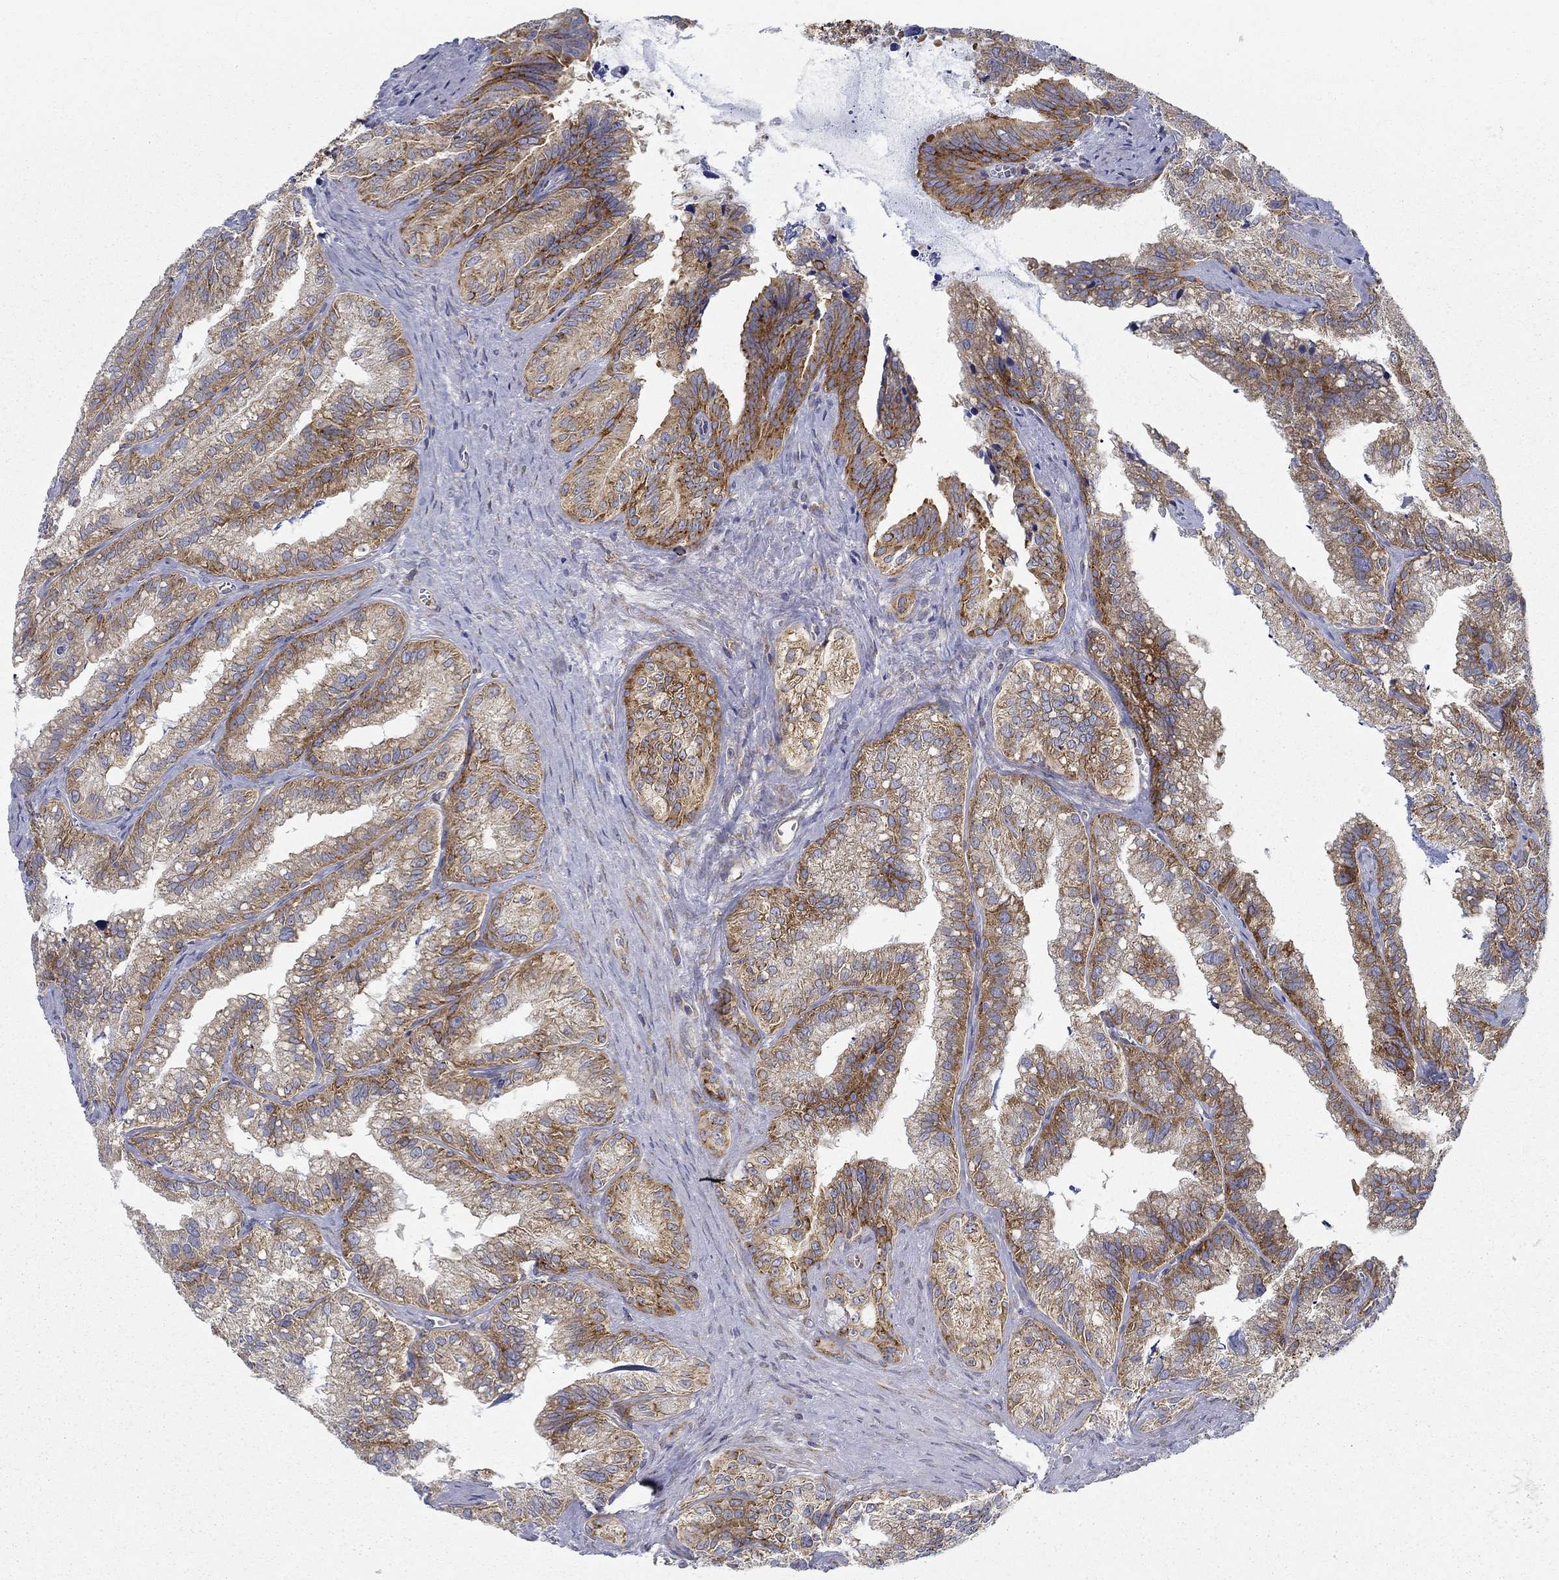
{"staining": {"intensity": "strong", "quantity": "25%-75%", "location": "cytoplasmic/membranous"}, "tissue": "seminal vesicle", "cell_type": "Glandular cells", "image_type": "normal", "snomed": [{"axis": "morphology", "description": "Normal tissue, NOS"}, {"axis": "topography", "description": "Seminal veicle"}], "caption": "Strong cytoplasmic/membranous expression is identified in approximately 25%-75% of glandular cells in normal seminal vesicle. (Brightfield microscopy of DAB IHC at high magnification).", "gene": "FXR1", "patient": {"sex": "male", "age": 57}}